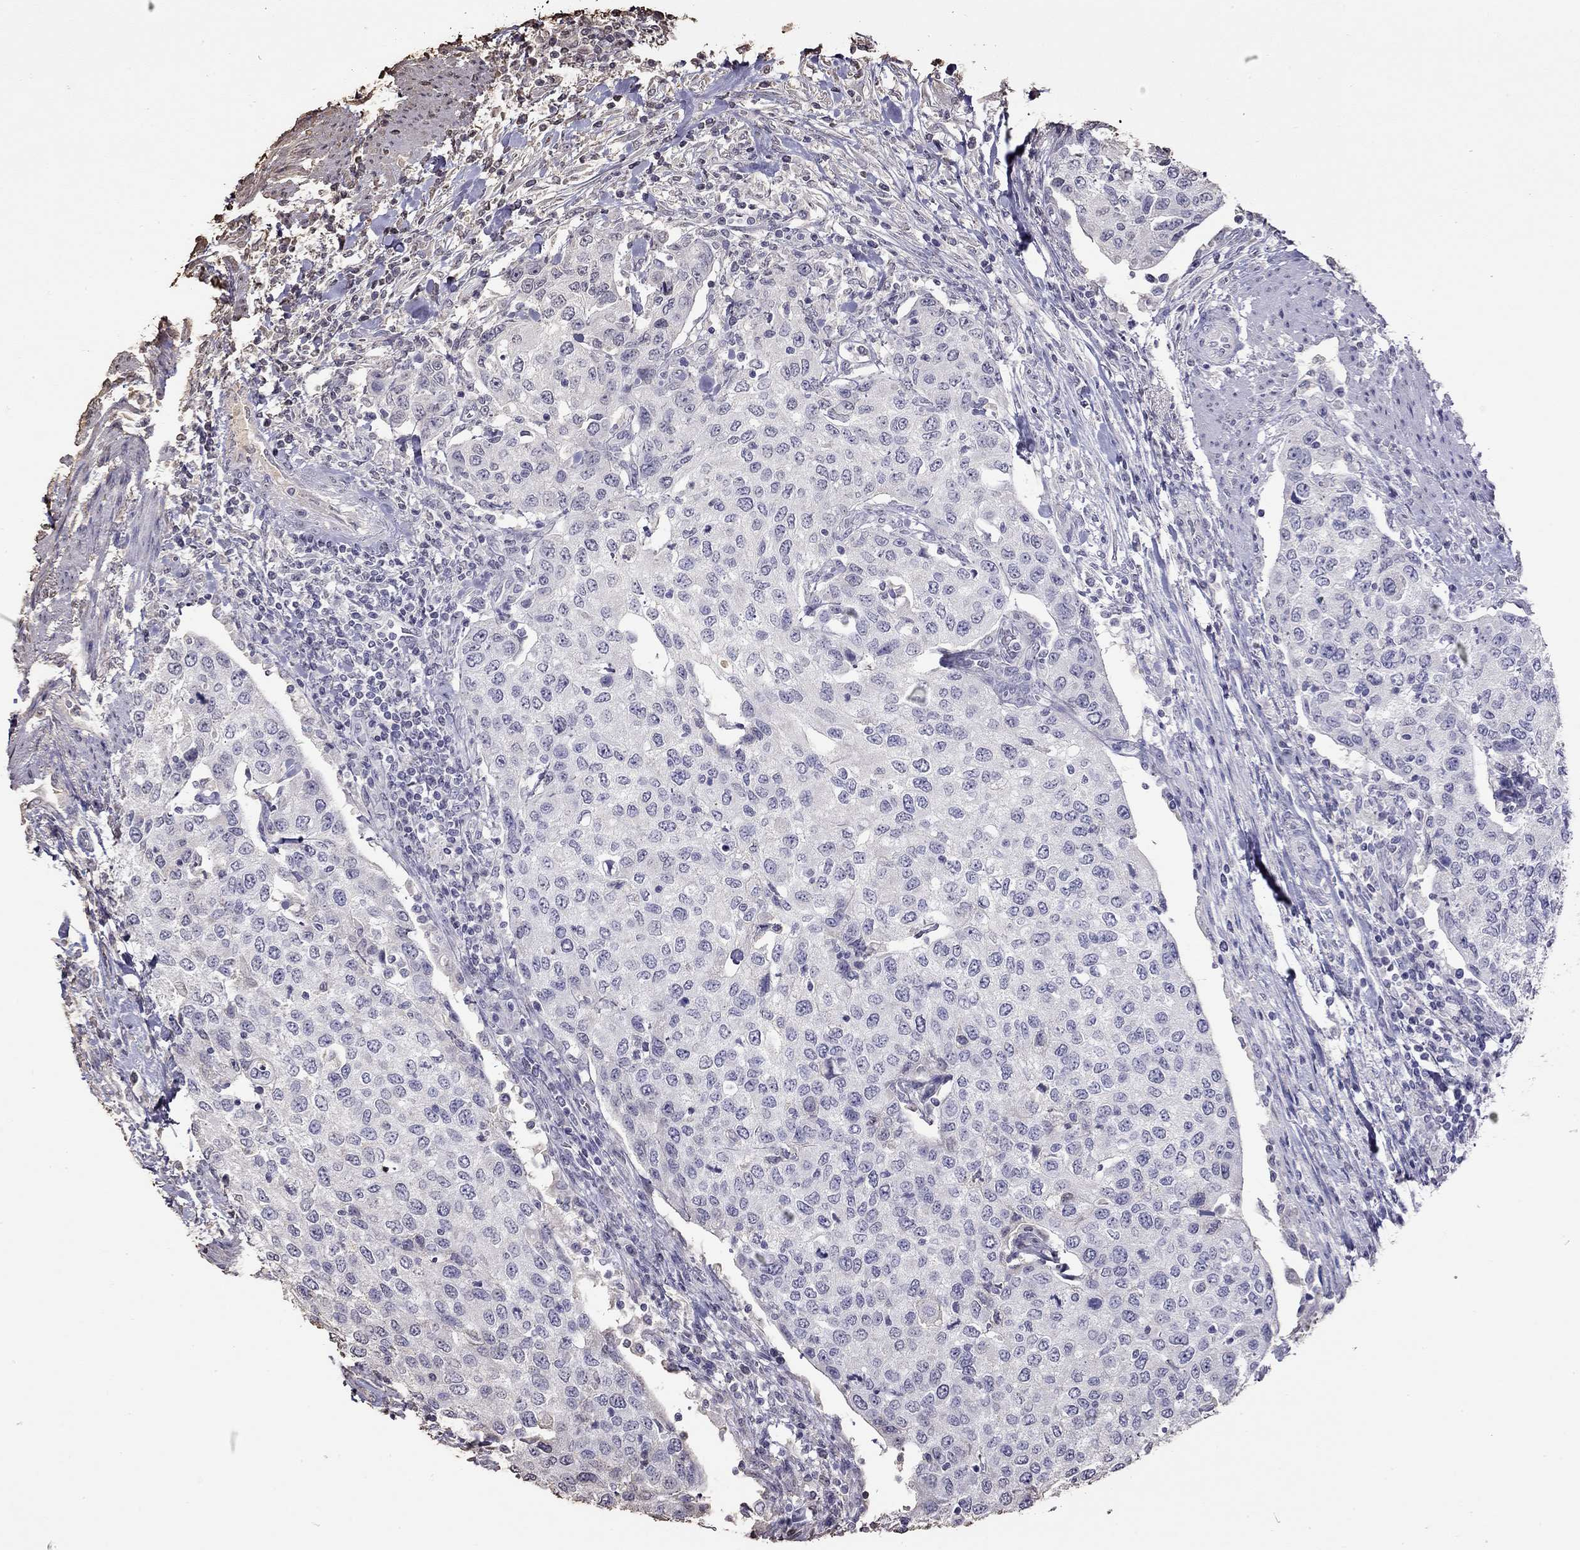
{"staining": {"intensity": "negative", "quantity": "none", "location": "none"}, "tissue": "urothelial cancer", "cell_type": "Tumor cells", "image_type": "cancer", "snomed": [{"axis": "morphology", "description": "Urothelial carcinoma, High grade"}, {"axis": "topography", "description": "Urinary bladder"}], "caption": "The photomicrograph displays no significant expression in tumor cells of urothelial carcinoma (high-grade).", "gene": "SUN3", "patient": {"sex": "female", "age": 78}}